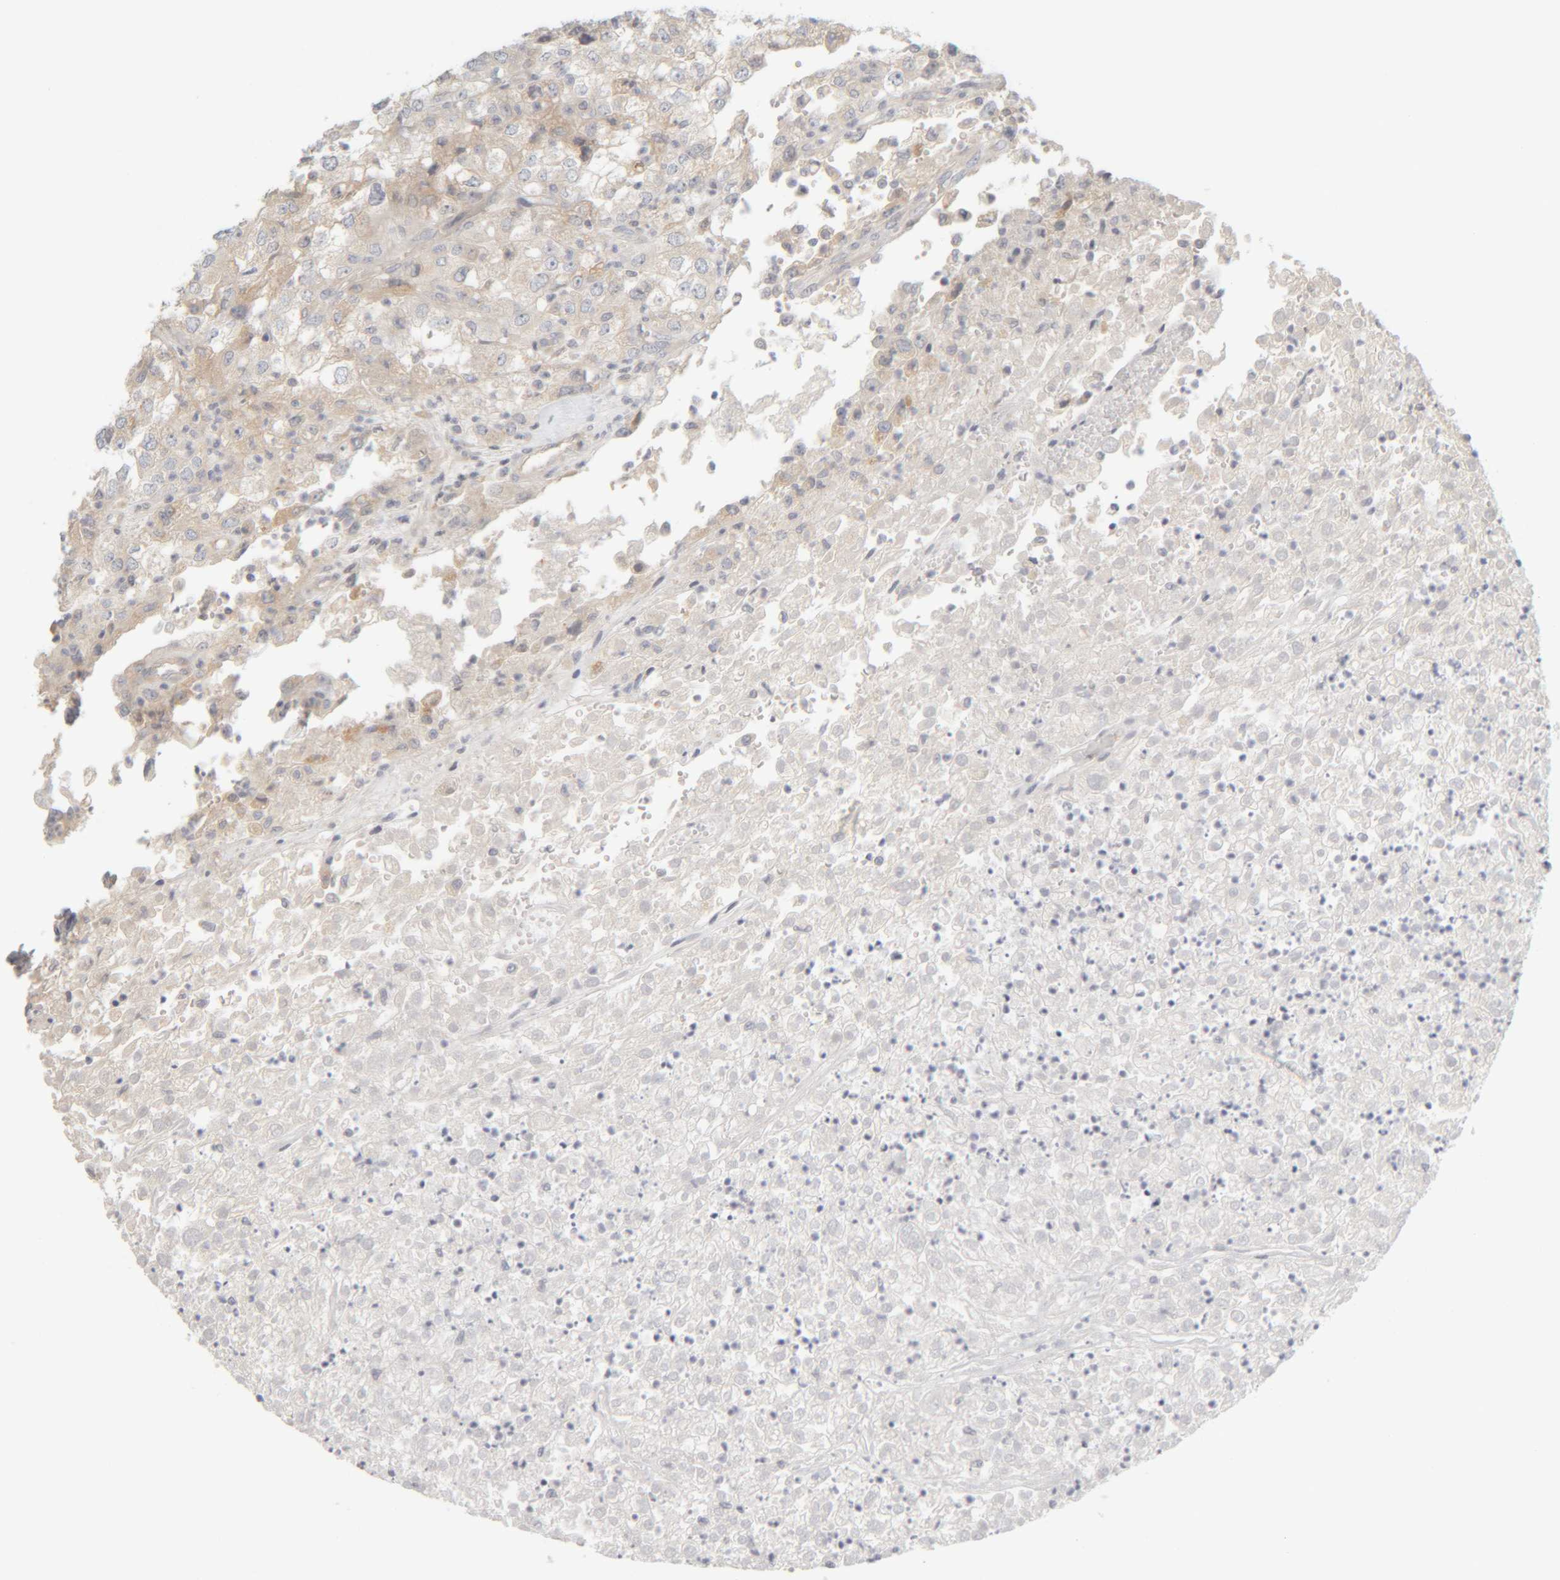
{"staining": {"intensity": "weak", "quantity": "25%-75%", "location": "cytoplasmic/membranous"}, "tissue": "renal cancer", "cell_type": "Tumor cells", "image_type": "cancer", "snomed": [{"axis": "morphology", "description": "Adenocarcinoma, NOS"}, {"axis": "topography", "description": "Kidney"}], "caption": "Renal adenocarcinoma stained with a protein marker reveals weak staining in tumor cells.", "gene": "TMEM192", "patient": {"sex": "female", "age": 54}}